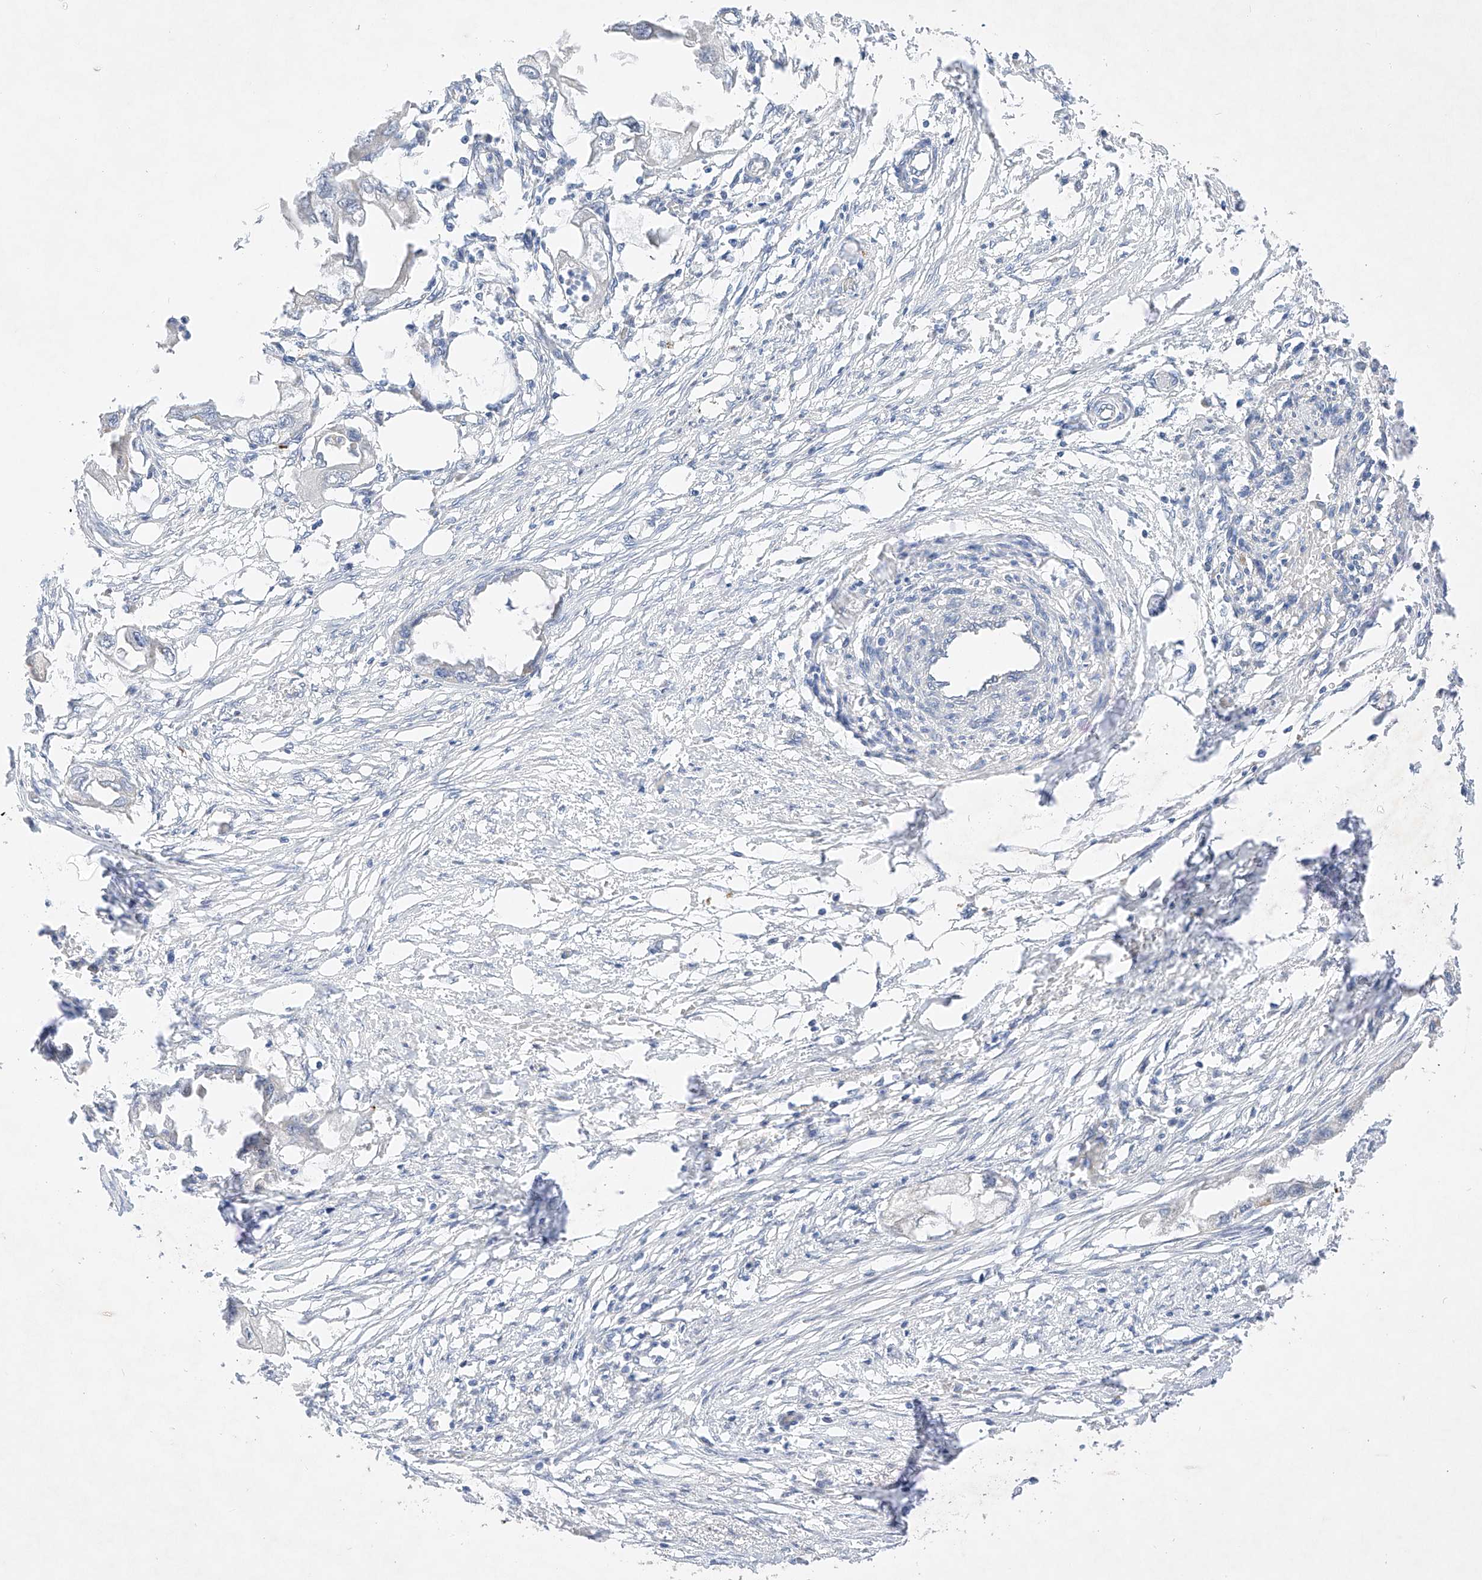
{"staining": {"intensity": "negative", "quantity": "none", "location": "none"}, "tissue": "endometrial cancer", "cell_type": "Tumor cells", "image_type": "cancer", "snomed": [{"axis": "morphology", "description": "Adenocarcinoma, NOS"}, {"axis": "morphology", "description": "Adenocarcinoma, metastatic, NOS"}, {"axis": "topography", "description": "Adipose tissue"}, {"axis": "topography", "description": "Endometrium"}], "caption": "Tumor cells are negative for brown protein staining in adenocarcinoma (endometrial).", "gene": "IL22RA2", "patient": {"sex": "female", "age": 67}}